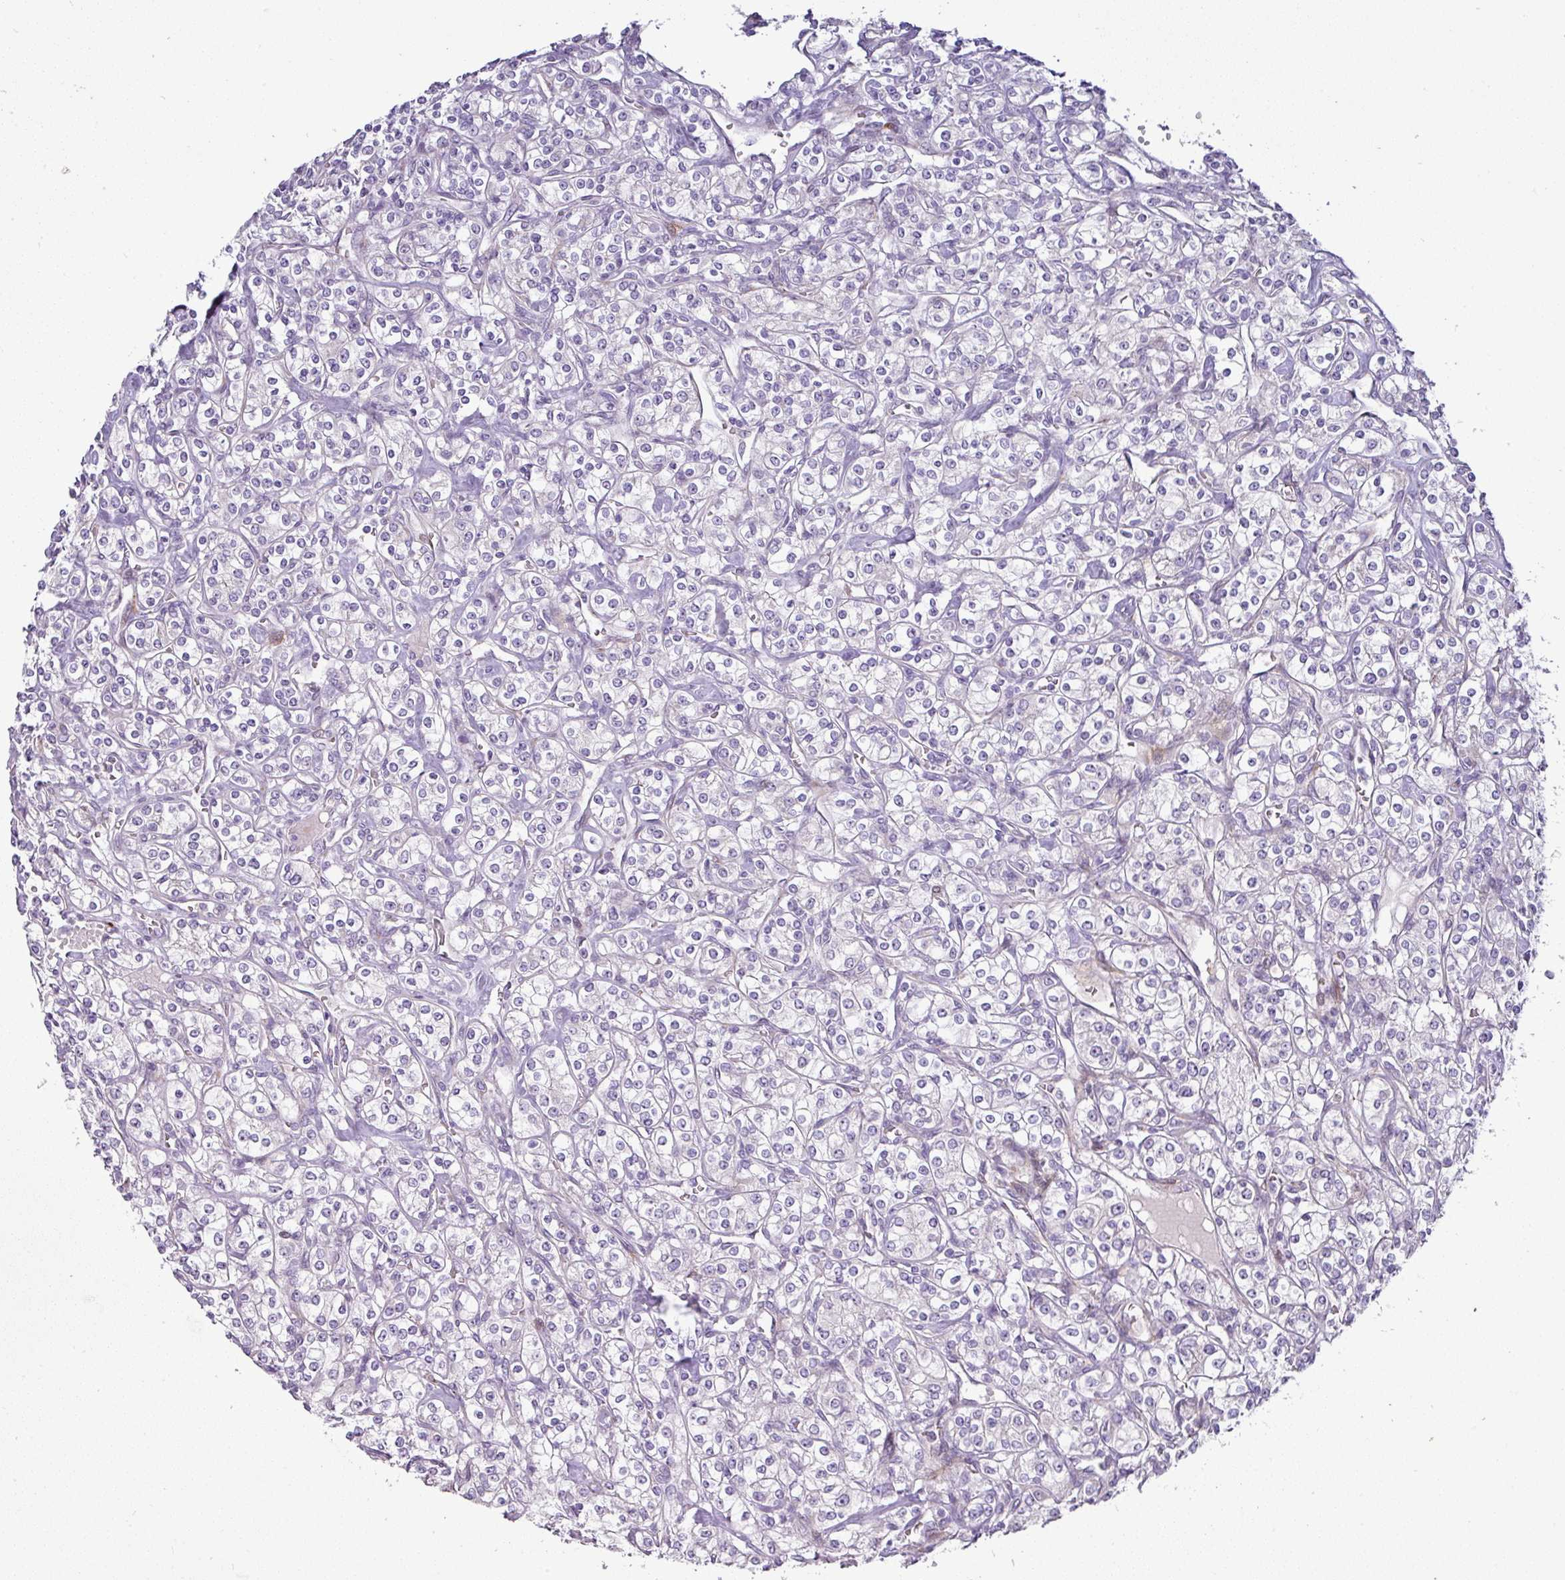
{"staining": {"intensity": "negative", "quantity": "none", "location": "none"}, "tissue": "renal cancer", "cell_type": "Tumor cells", "image_type": "cancer", "snomed": [{"axis": "morphology", "description": "Adenocarcinoma, NOS"}, {"axis": "topography", "description": "Kidney"}], "caption": "Immunohistochemical staining of human renal cancer reveals no significant staining in tumor cells. (Brightfield microscopy of DAB immunohistochemistry at high magnification).", "gene": "ATP6V1F", "patient": {"sex": "male", "age": 77}}